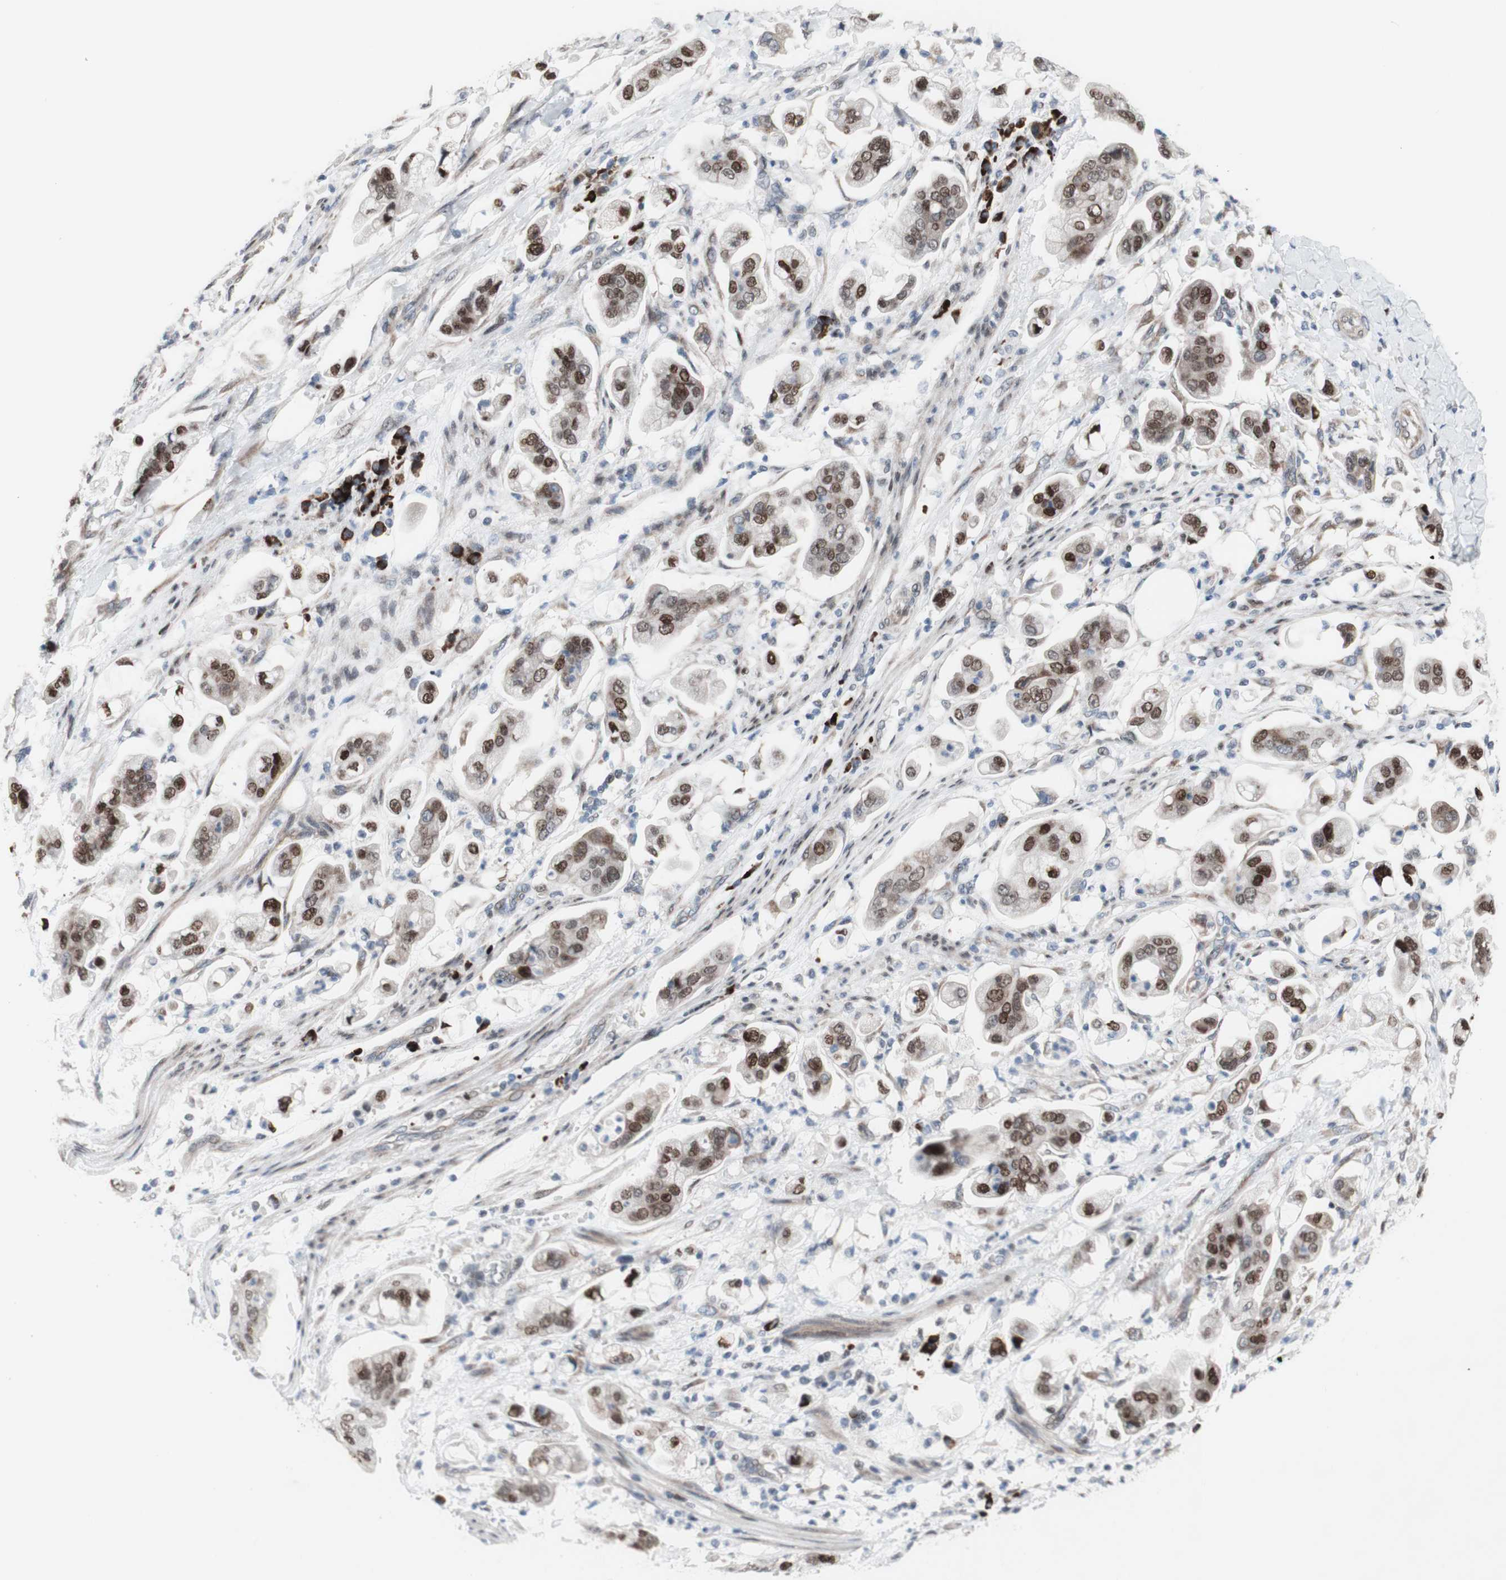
{"staining": {"intensity": "moderate", "quantity": "25%-75%", "location": "nuclear"}, "tissue": "stomach cancer", "cell_type": "Tumor cells", "image_type": "cancer", "snomed": [{"axis": "morphology", "description": "Adenocarcinoma, NOS"}, {"axis": "topography", "description": "Stomach"}], "caption": "A brown stain highlights moderate nuclear positivity of a protein in stomach cancer (adenocarcinoma) tumor cells. (Brightfield microscopy of DAB IHC at high magnification).", "gene": "PHTF2", "patient": {"sex": "male", "age": 62}}